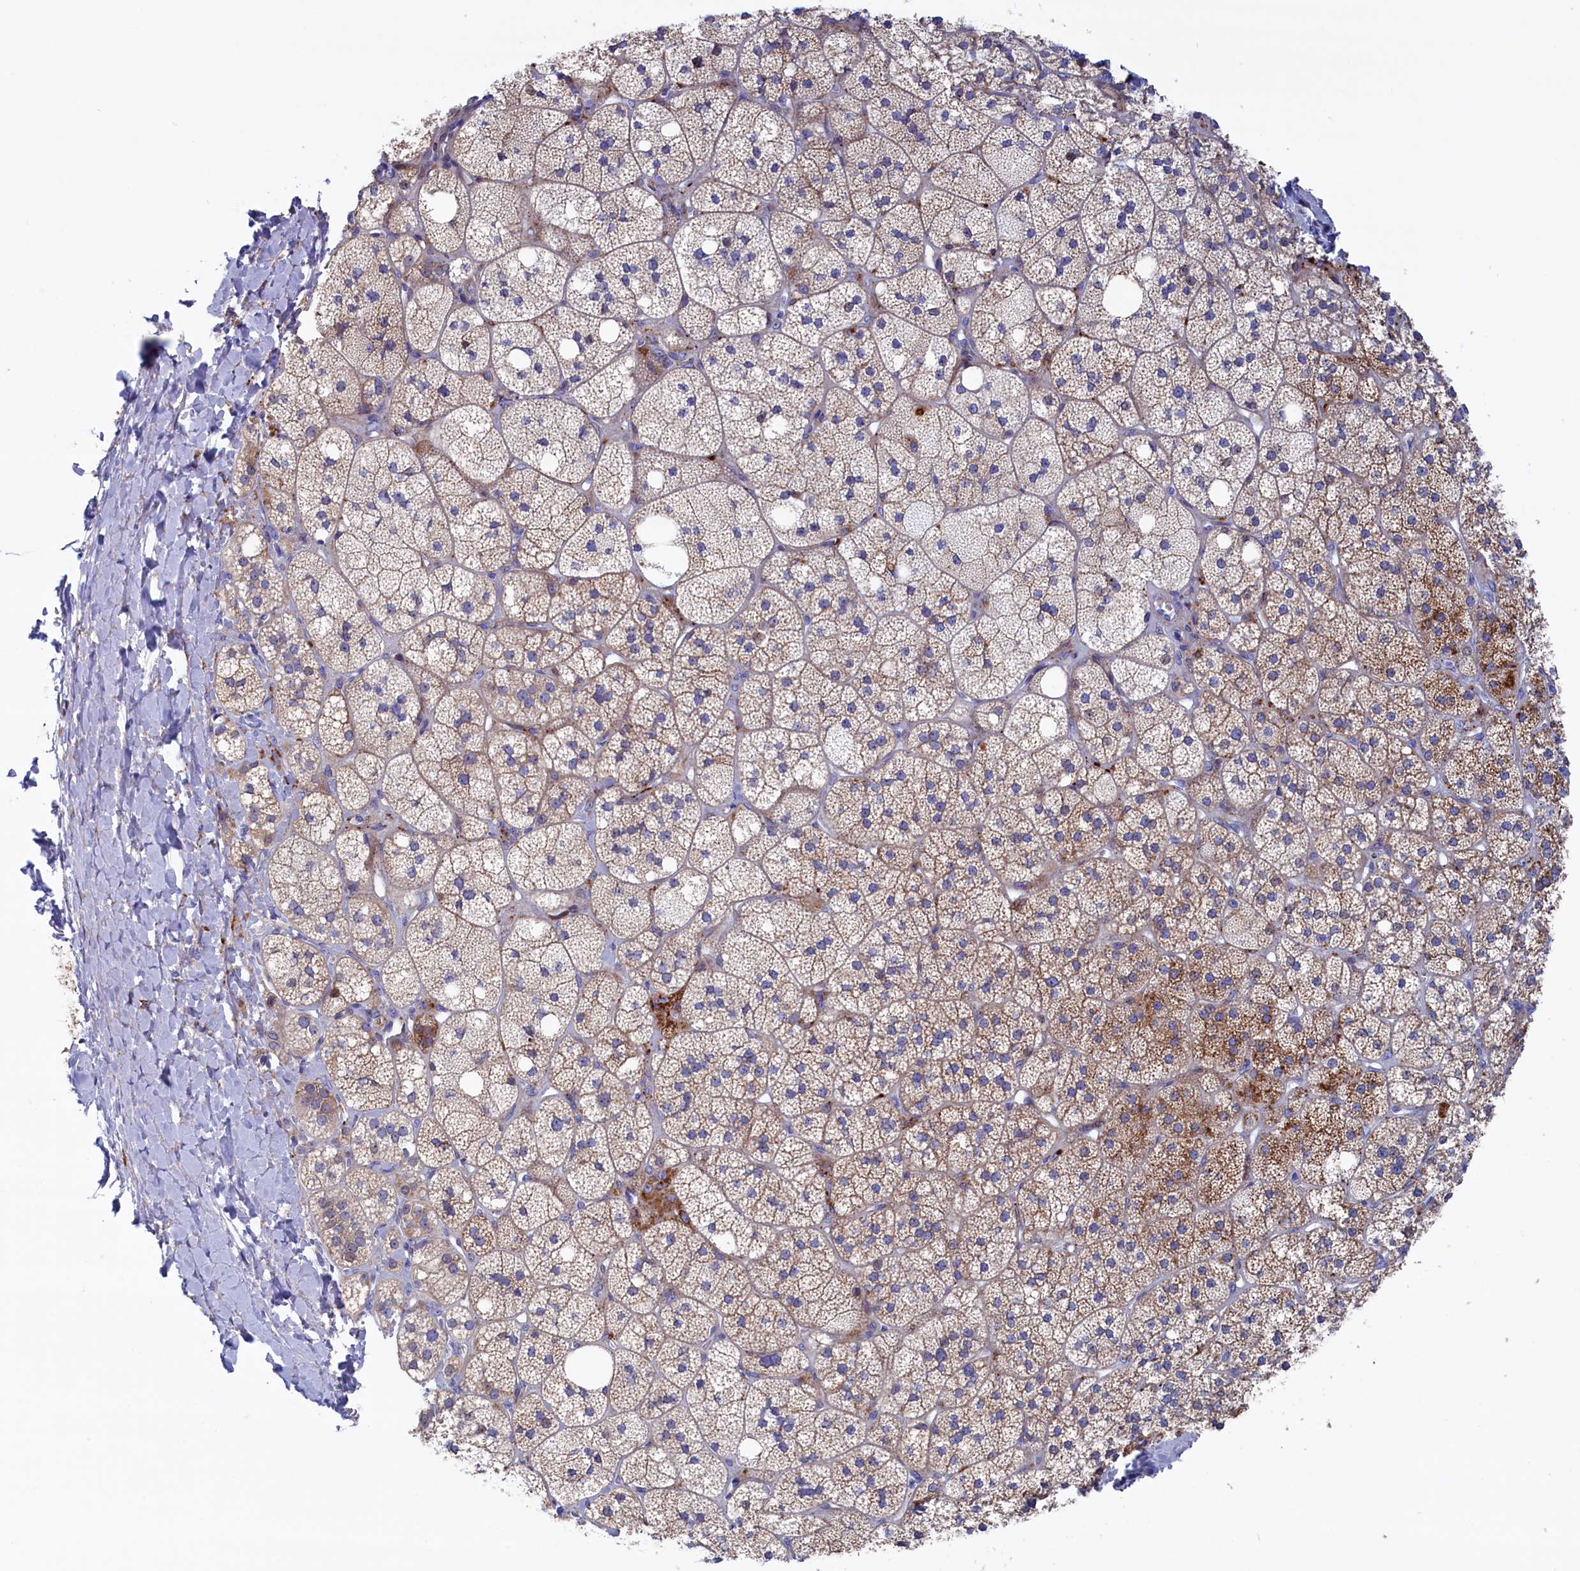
{"staining": {"intensity": "strong", "quantity": "25%-75%", "location": "cytoplasmic/membranous"}, "tissue": "adrenal gland", "cell_type": "Glandular cells", "image_type": "normal", "snomed": [{"axis": "morphology", "description": "Normal tissue, NOS"}, {"axis": "topography", "description": "Adrenal gland"}], "caption": "Normal adrenal gland reveals strong cytoplasmic/membranous expression in approximately 25%-75% of glandular cells, visualized by immunohistochemistry.", "gene": "NUDT7", "patient": {"sex": "male", "age": 61}}